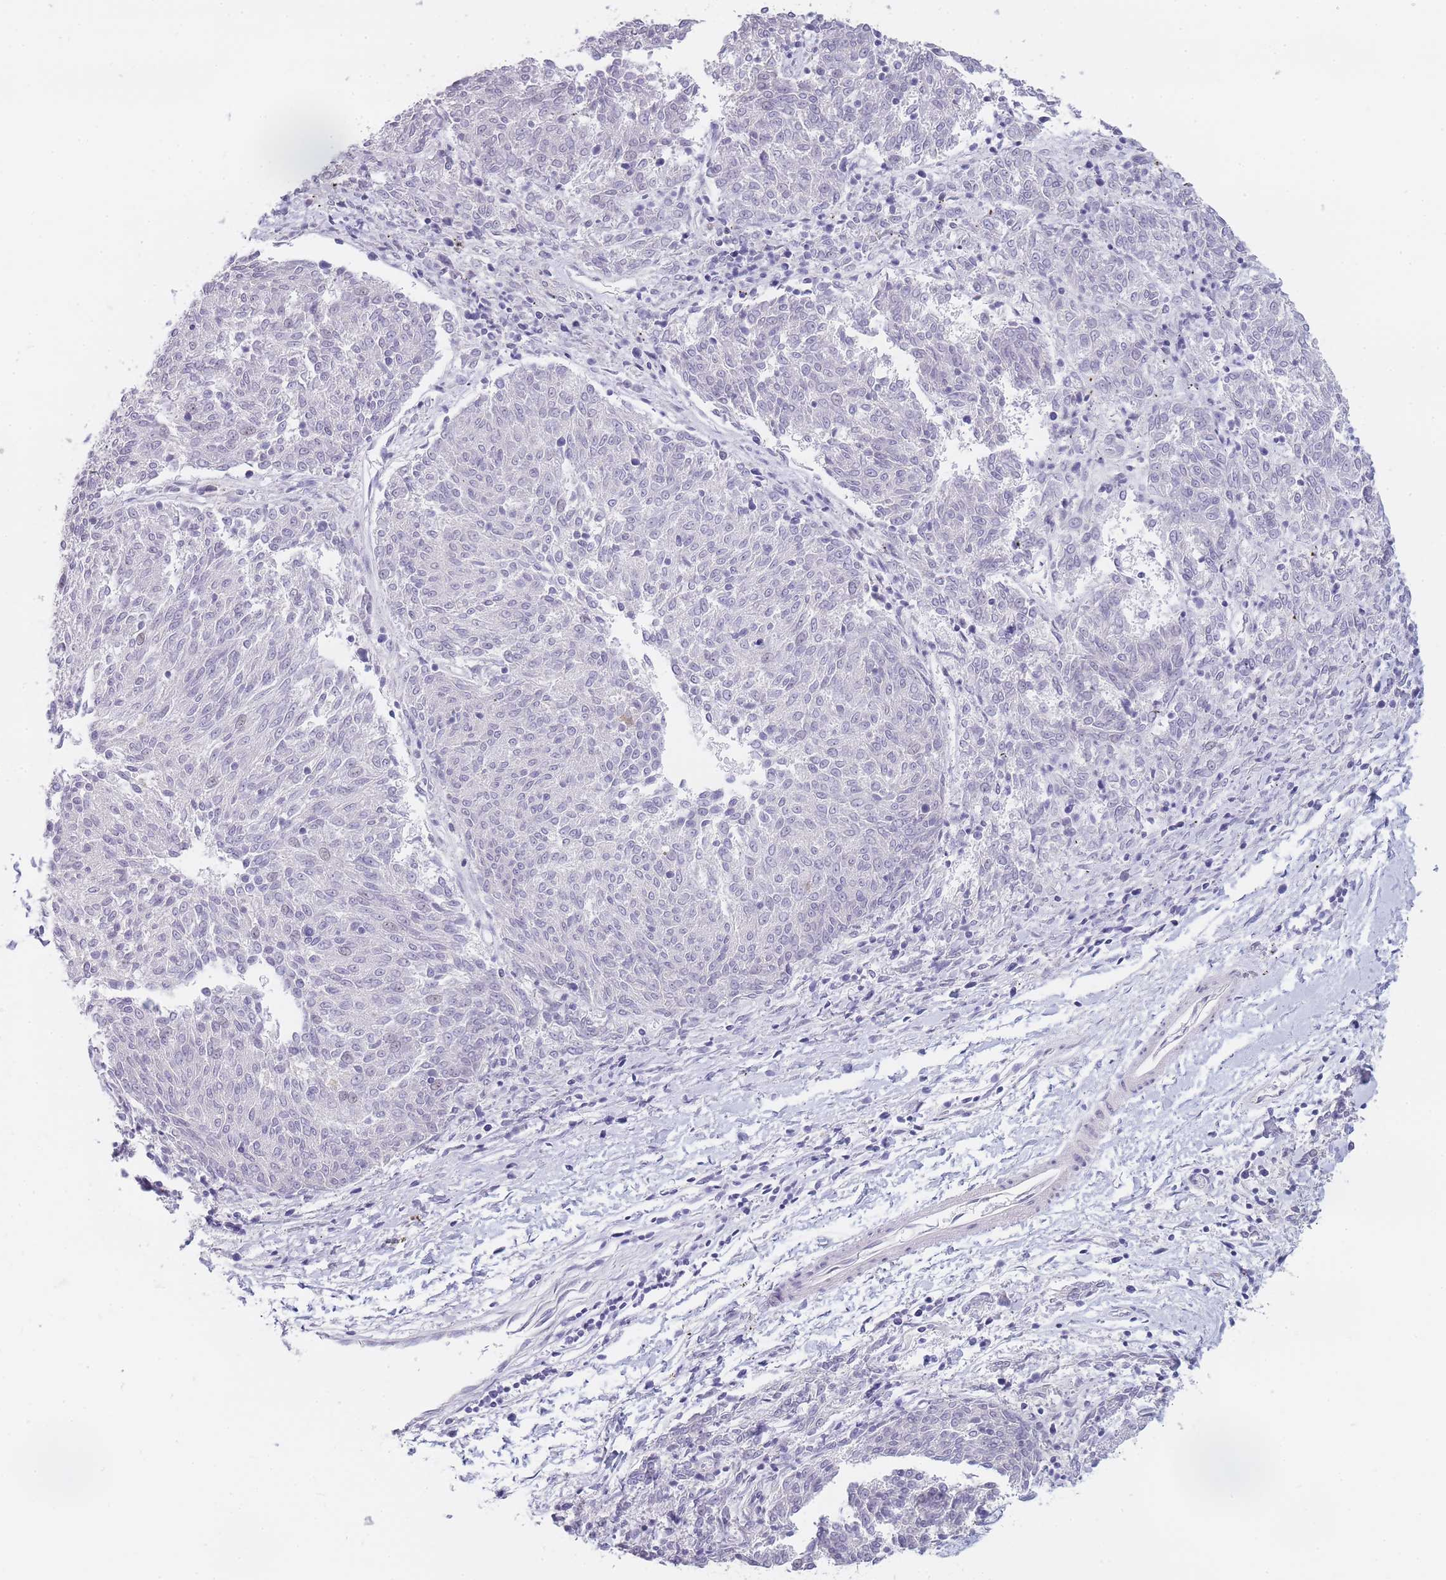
{"staining": {"intensity": "negative", "quantity": "none", "location": "none"}, "tissue": "melanoma", "cell_type": "Tumor cells", "image_type": "cancer", "snomed": [{"axis": "morphology", "description": "Malignant melanoma, NOS"}, {"axis": "topography", "description": "Skin"}], "caption": "Tumor cells are negative for protein expression in human melanoma.", "gene": "INS", "patient": {"sex": "female", "age": 72}}